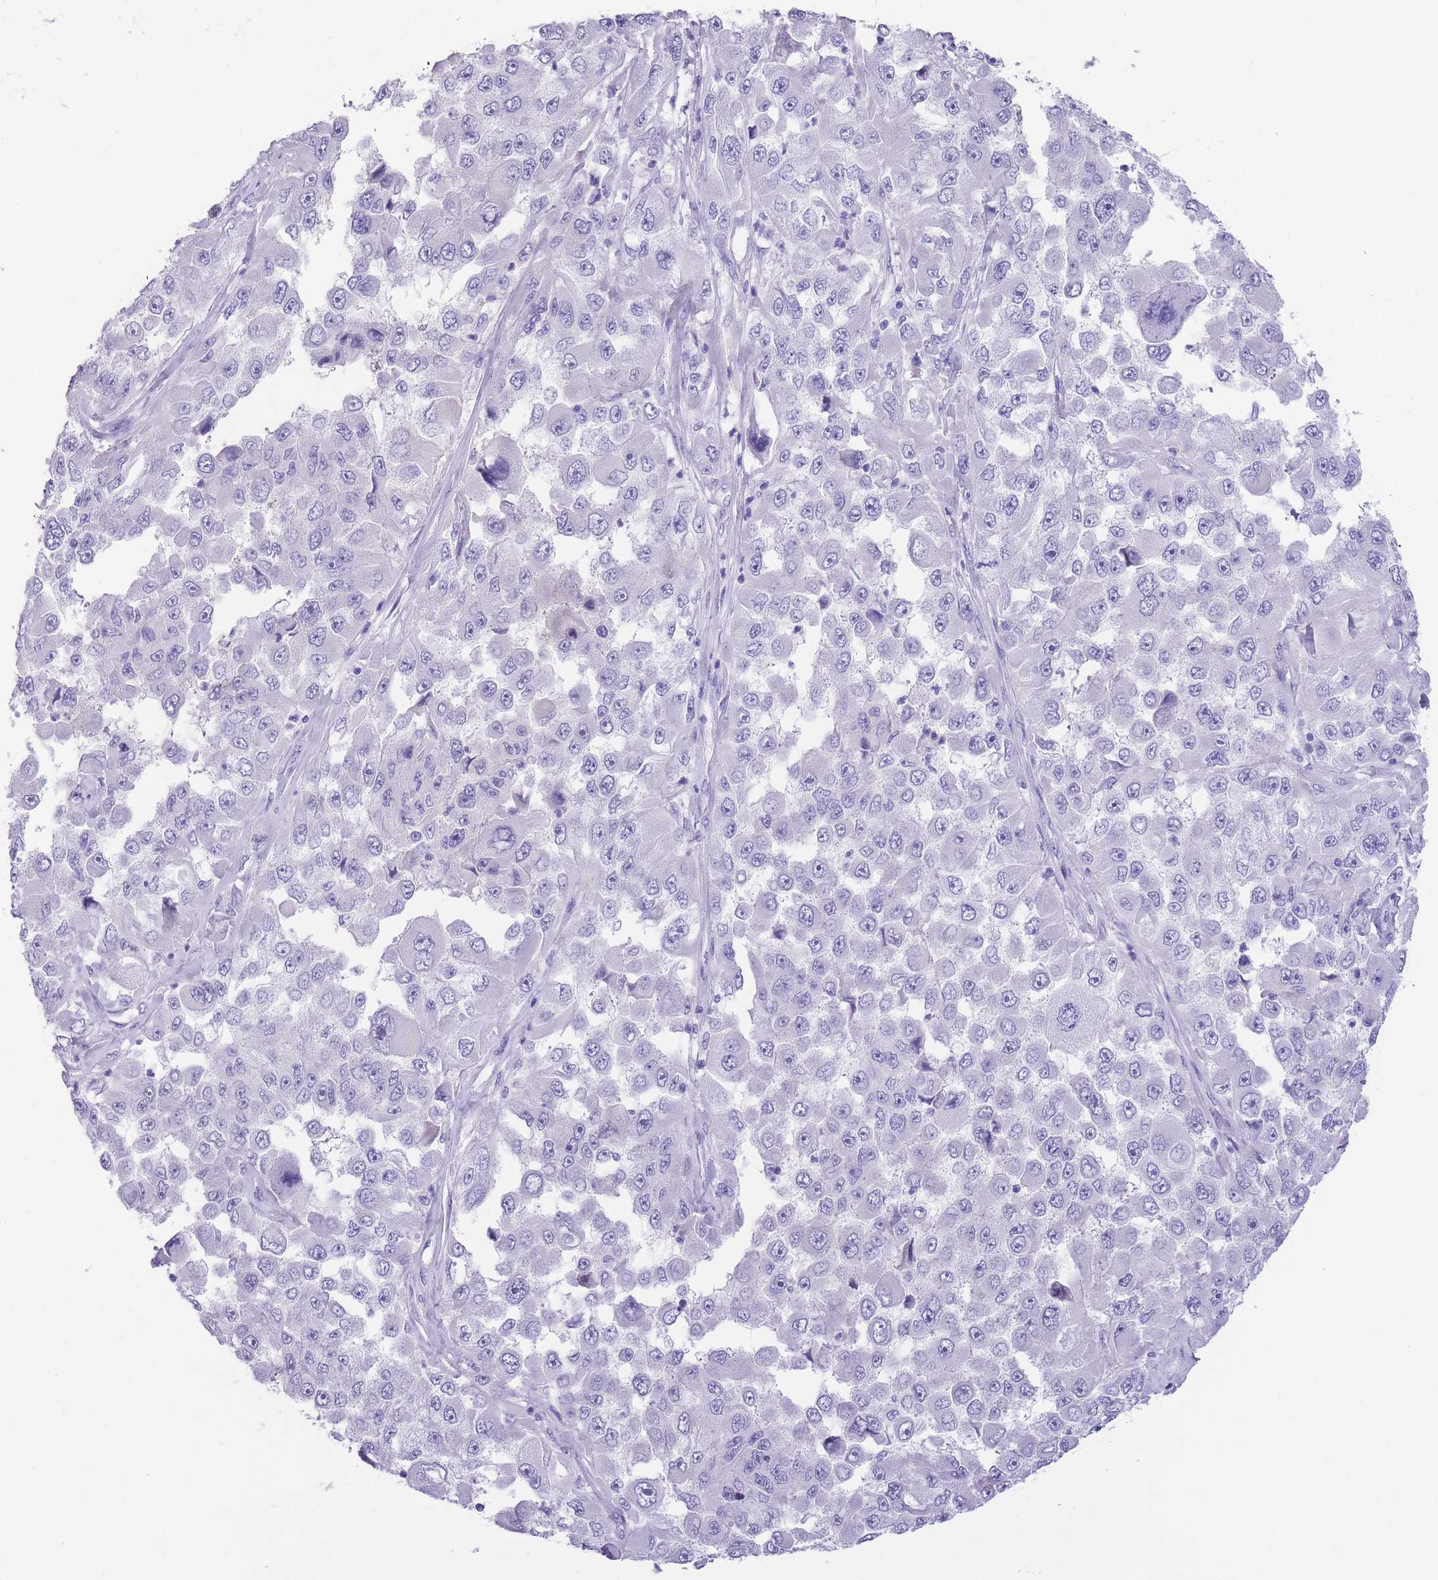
{"staining": {"intensity": "negative", "quantity": "none", "location": "none"}, "tissue": "melanoma", "cell_type": "Tumor cells", "image_type": "cancer", "snomed": [{"axis": "morphology", "description": "Malignant melanoma, Metastatic site"}, {"axis": "topography", "description": "Lymph node"}], "caption": "This is a photomicrograph of immunohistochemistry staining of melanoma, which shows no positivity in tumor cells.", "gene": "RAI2", "patient": {"sex": "male", "age": 62}}